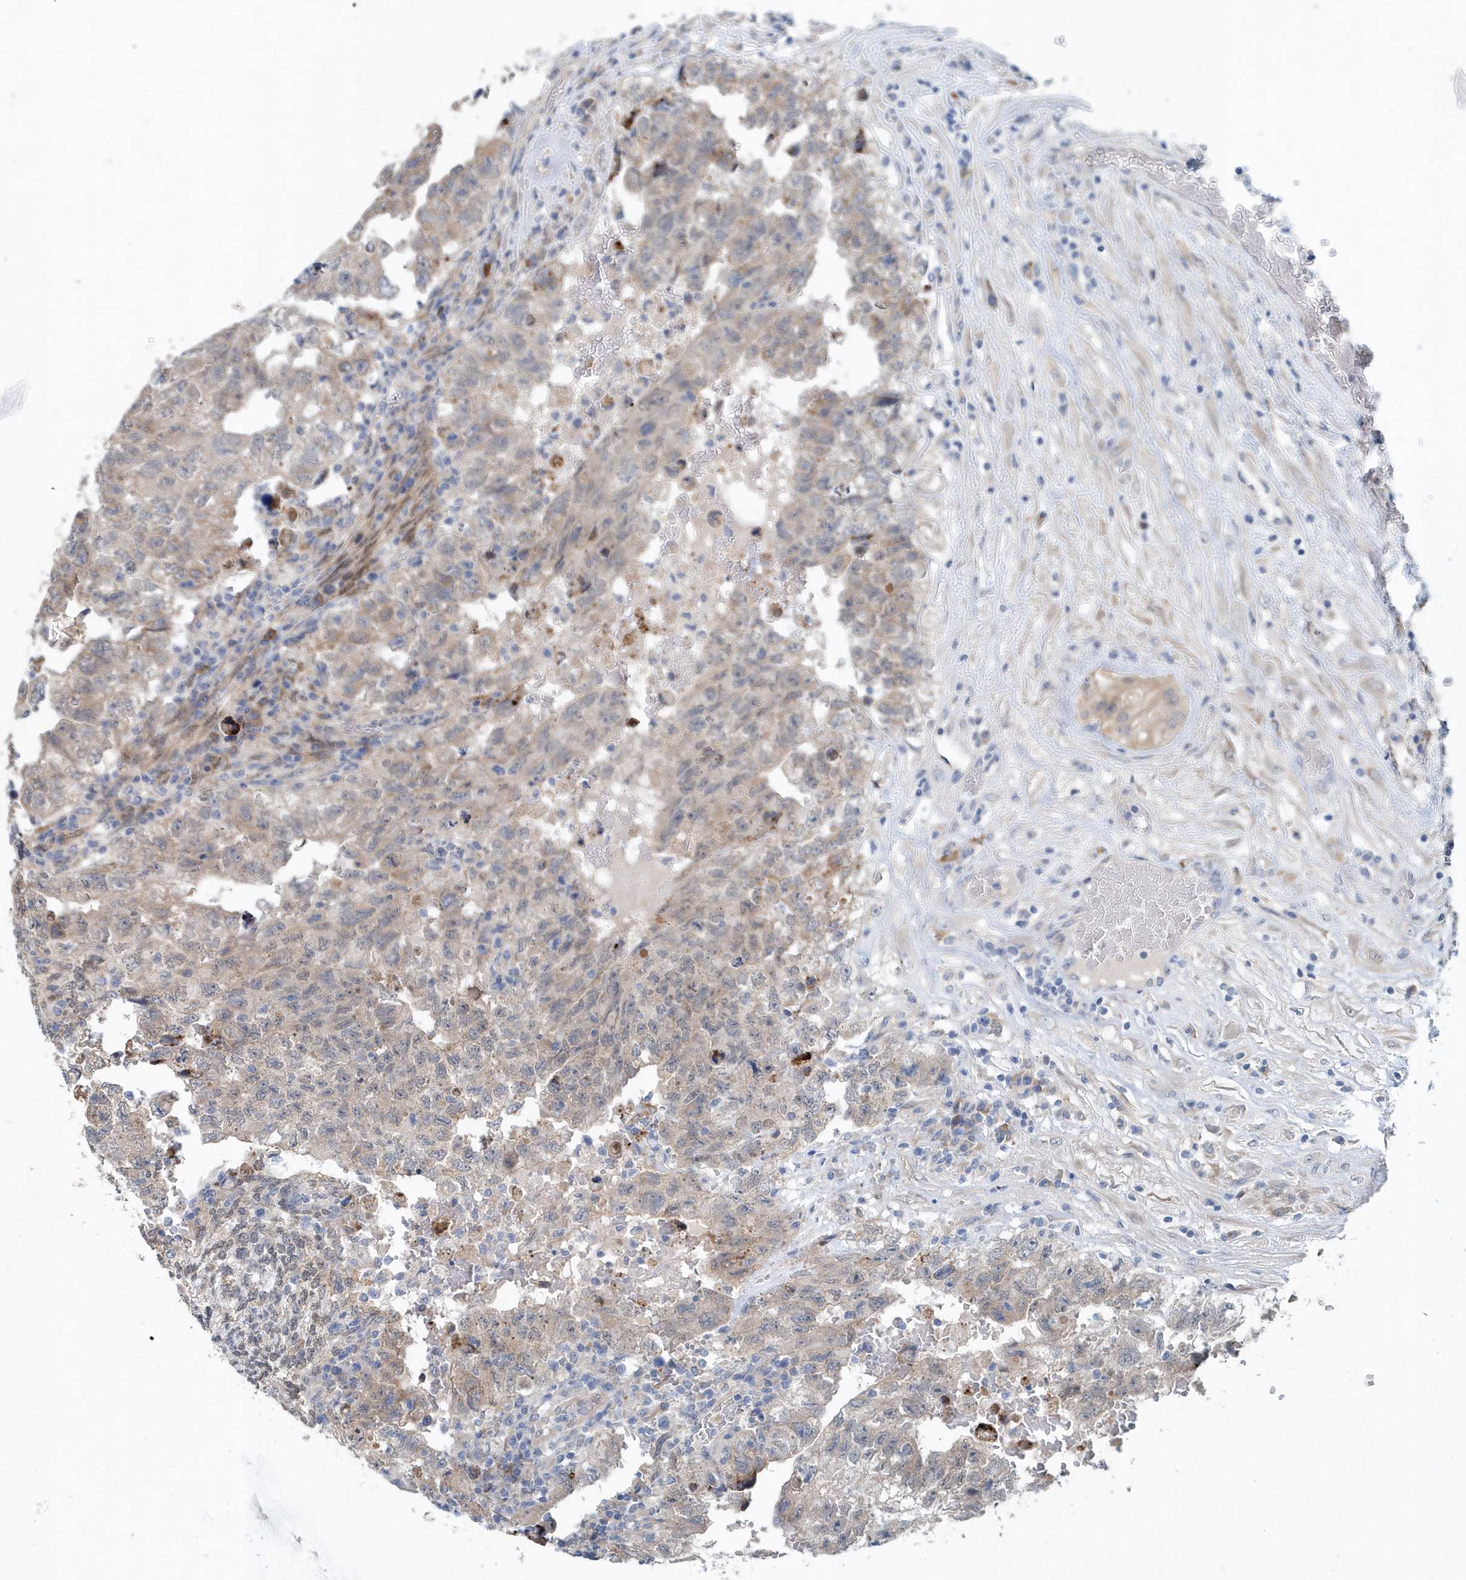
{"staining": {"intensity": "negative", "quantity": "none", "location": "none"}, "tissue": "testis cancer", "cell_type": "Tumor cells", "image_type": "cancer", "snomed": [{"axis": "morphology", "description": "Carcinoma, Embryonal, NOS"}, {"axis": "topography", "description": "Testis"}], "caption": "Protein analysis of embryonal carcinoma (testis) exhibits no significant expression in tumor cells.", "gene": "PFN2", "patient": {"sex": "male", "age": 36}}